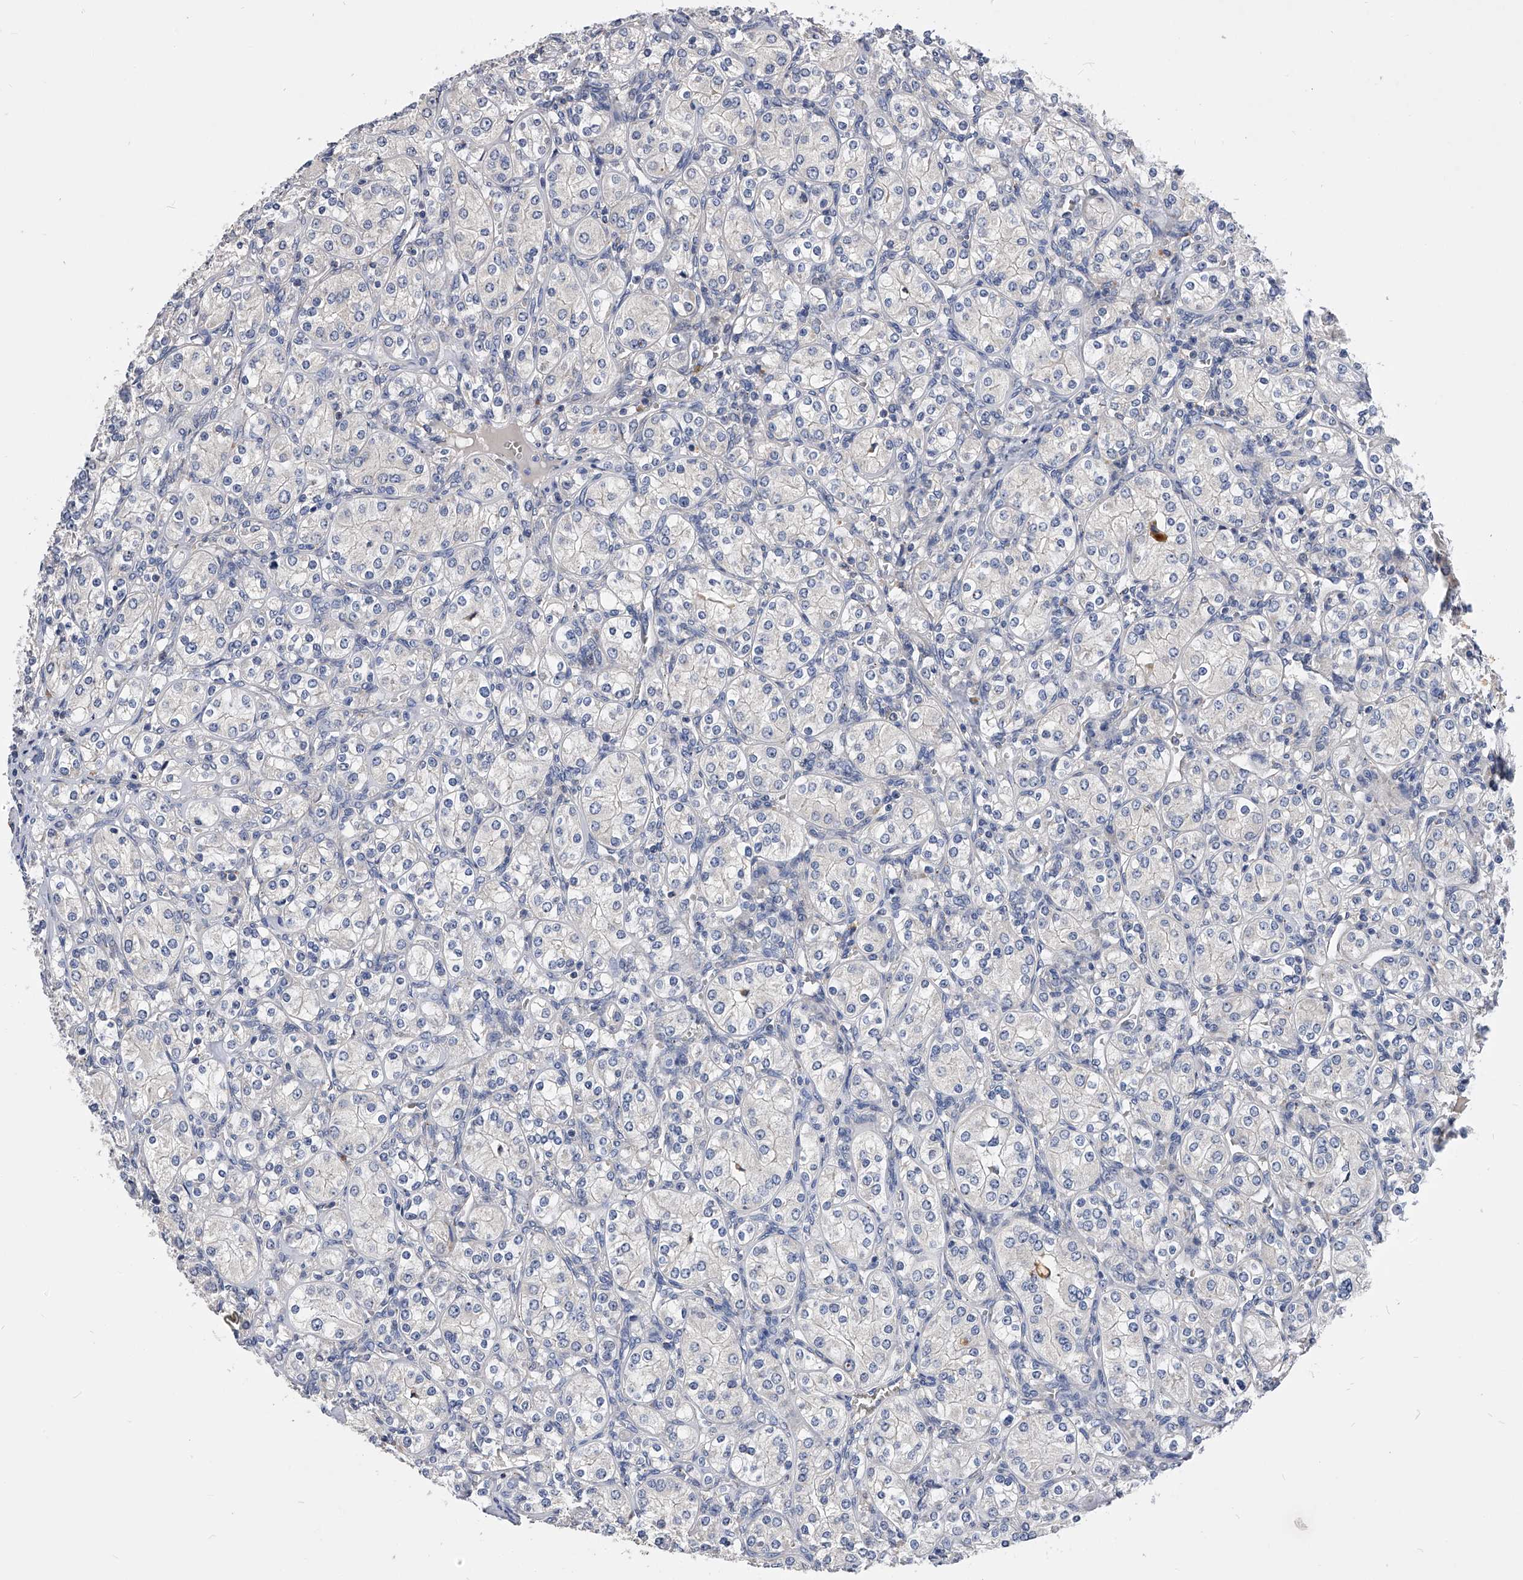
{"staining": {"intensity": "negative", "quantity": "none", "location": "none"}, "tissue": "renal cancer", "cell_type": "Tumor cells", "image_type": "cancer", "snomed": [{"axis": "morphology", "description": "Adenocarcinoma, NOS"}, {"axis": "topography", "description": "Kidney"}], "caption": "An IHC image of renal cancer (adenocarcinoma) is shown. There is no staining in tumor cells of renal cancer (adenocarcinoma).", "gene": "ARL4C", "patient": {"sex": "male", "age": 77}}